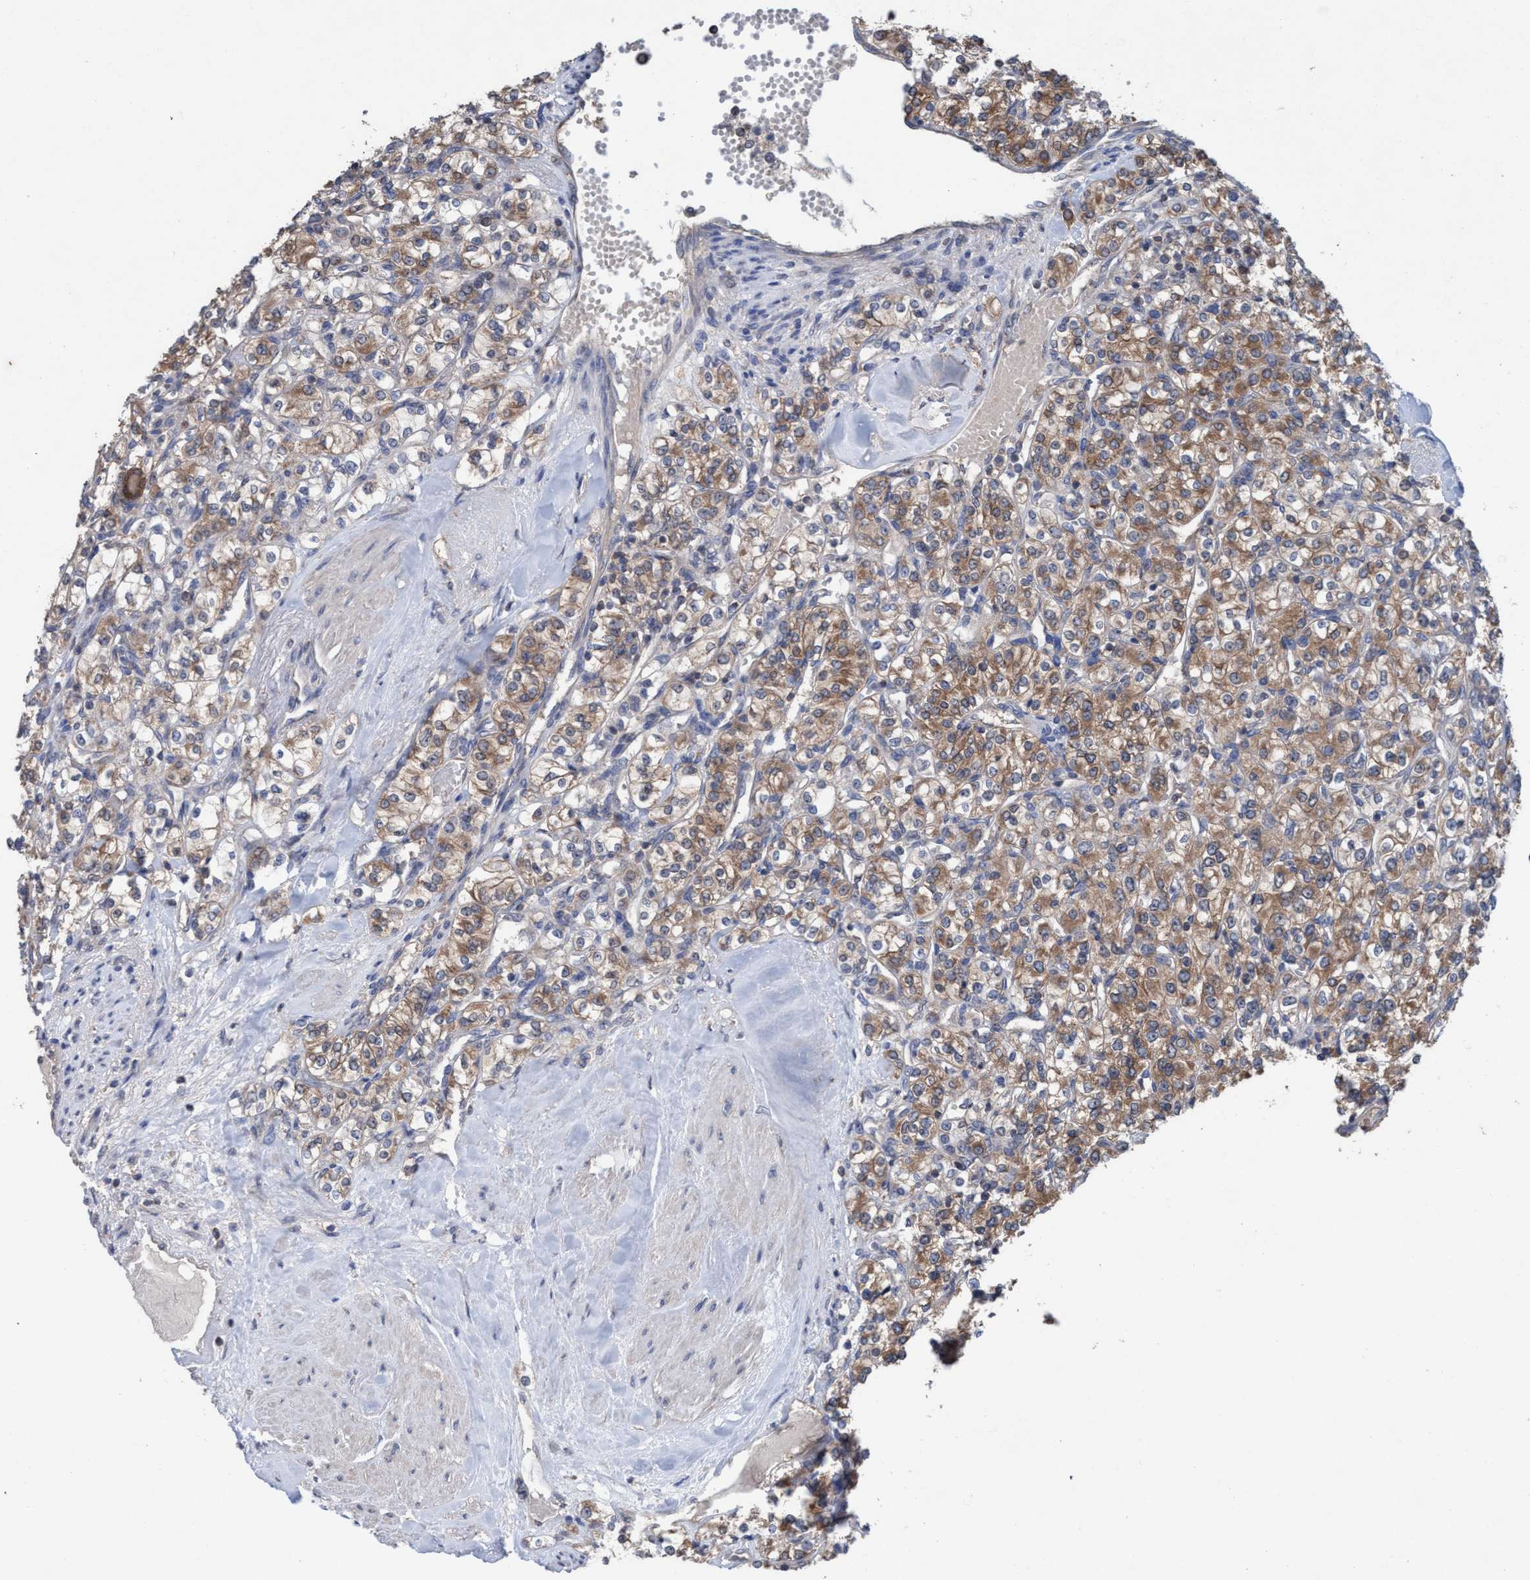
{"staining": {"intensity": "moderate", "quantity": ">75%", "location": "cytoplasmic/membranous"}, "tissue": "renal cancer", "cell_type": "Tumor cells", "image_type": "cancer", "snomed": [{"axis": "morphology", "description": "Adenocarcinoma, NOS"}, {"axis": "topography", "description": "Kidney"}], "caption": "High-power microscopy captured an immunohistochemistry (IHC) photomicrograph of adenocarcinoma (renal), revealing moderate cytoplasmic/membranous staining in approximately >75% of tumor cells.", "gene": "GLOD4", "patient": {"sex": "male", "age": 77}}